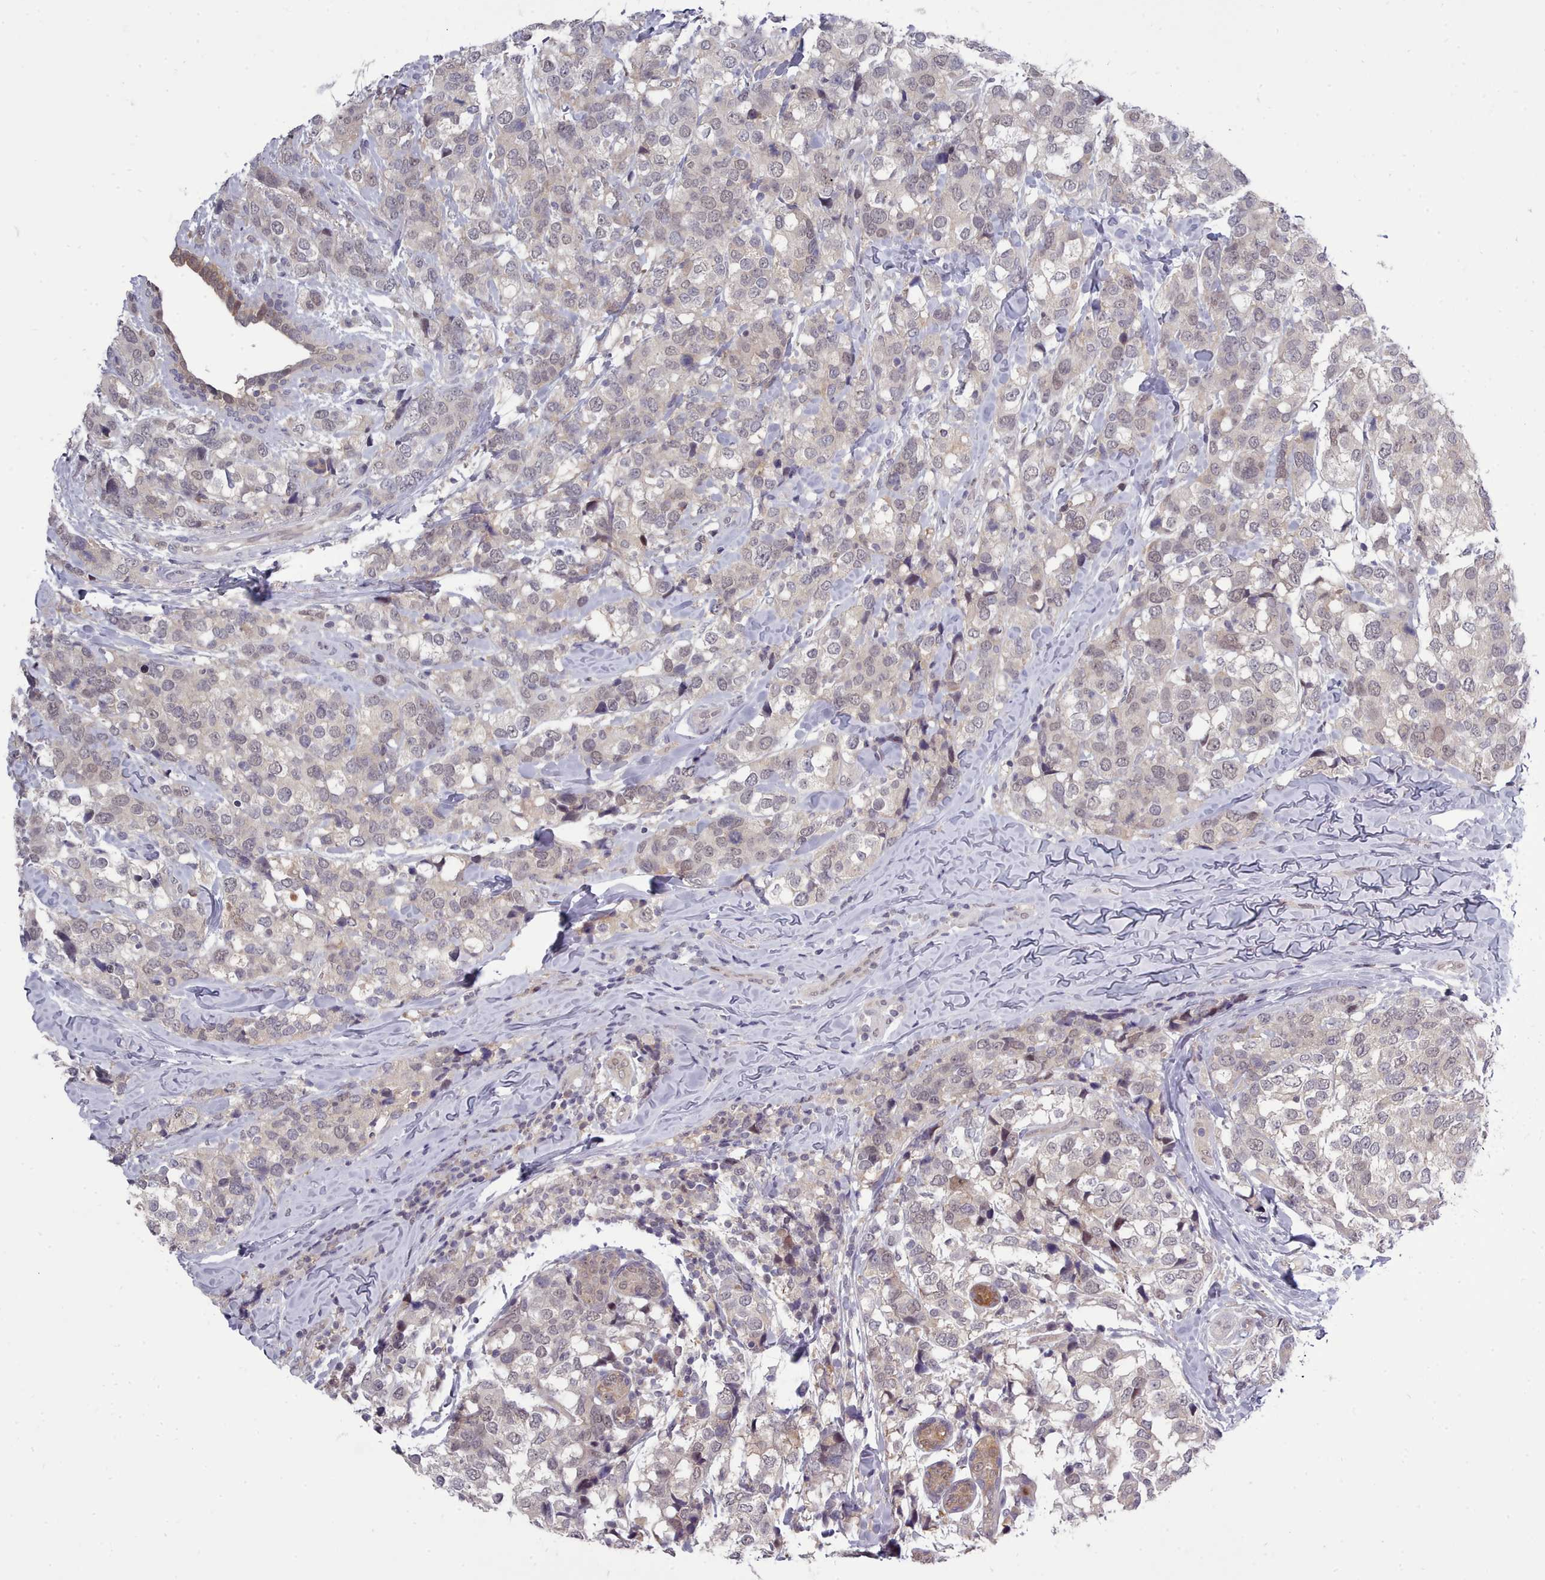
{"staining": {"intensity": "weak", "quantity": "<25%", "location": "cytoplasmic/membranous,nuclear"}, "tissue": "breast cancer", "cell_type": "Tumor cells", "image_type": "cancer", "snomed": [{"axis": "morphology", "description": "Lobular carcinoma"}, {"axis": "topography", "description": "Breast"}], "caption": "Tumor cells are negative for protein expression in human breast cancer (lobular carcinoma). (IHC, brightfield microscopy, high magnification).", "gene": "GINS1", "patient": {"sex": "female", "age": 59}}